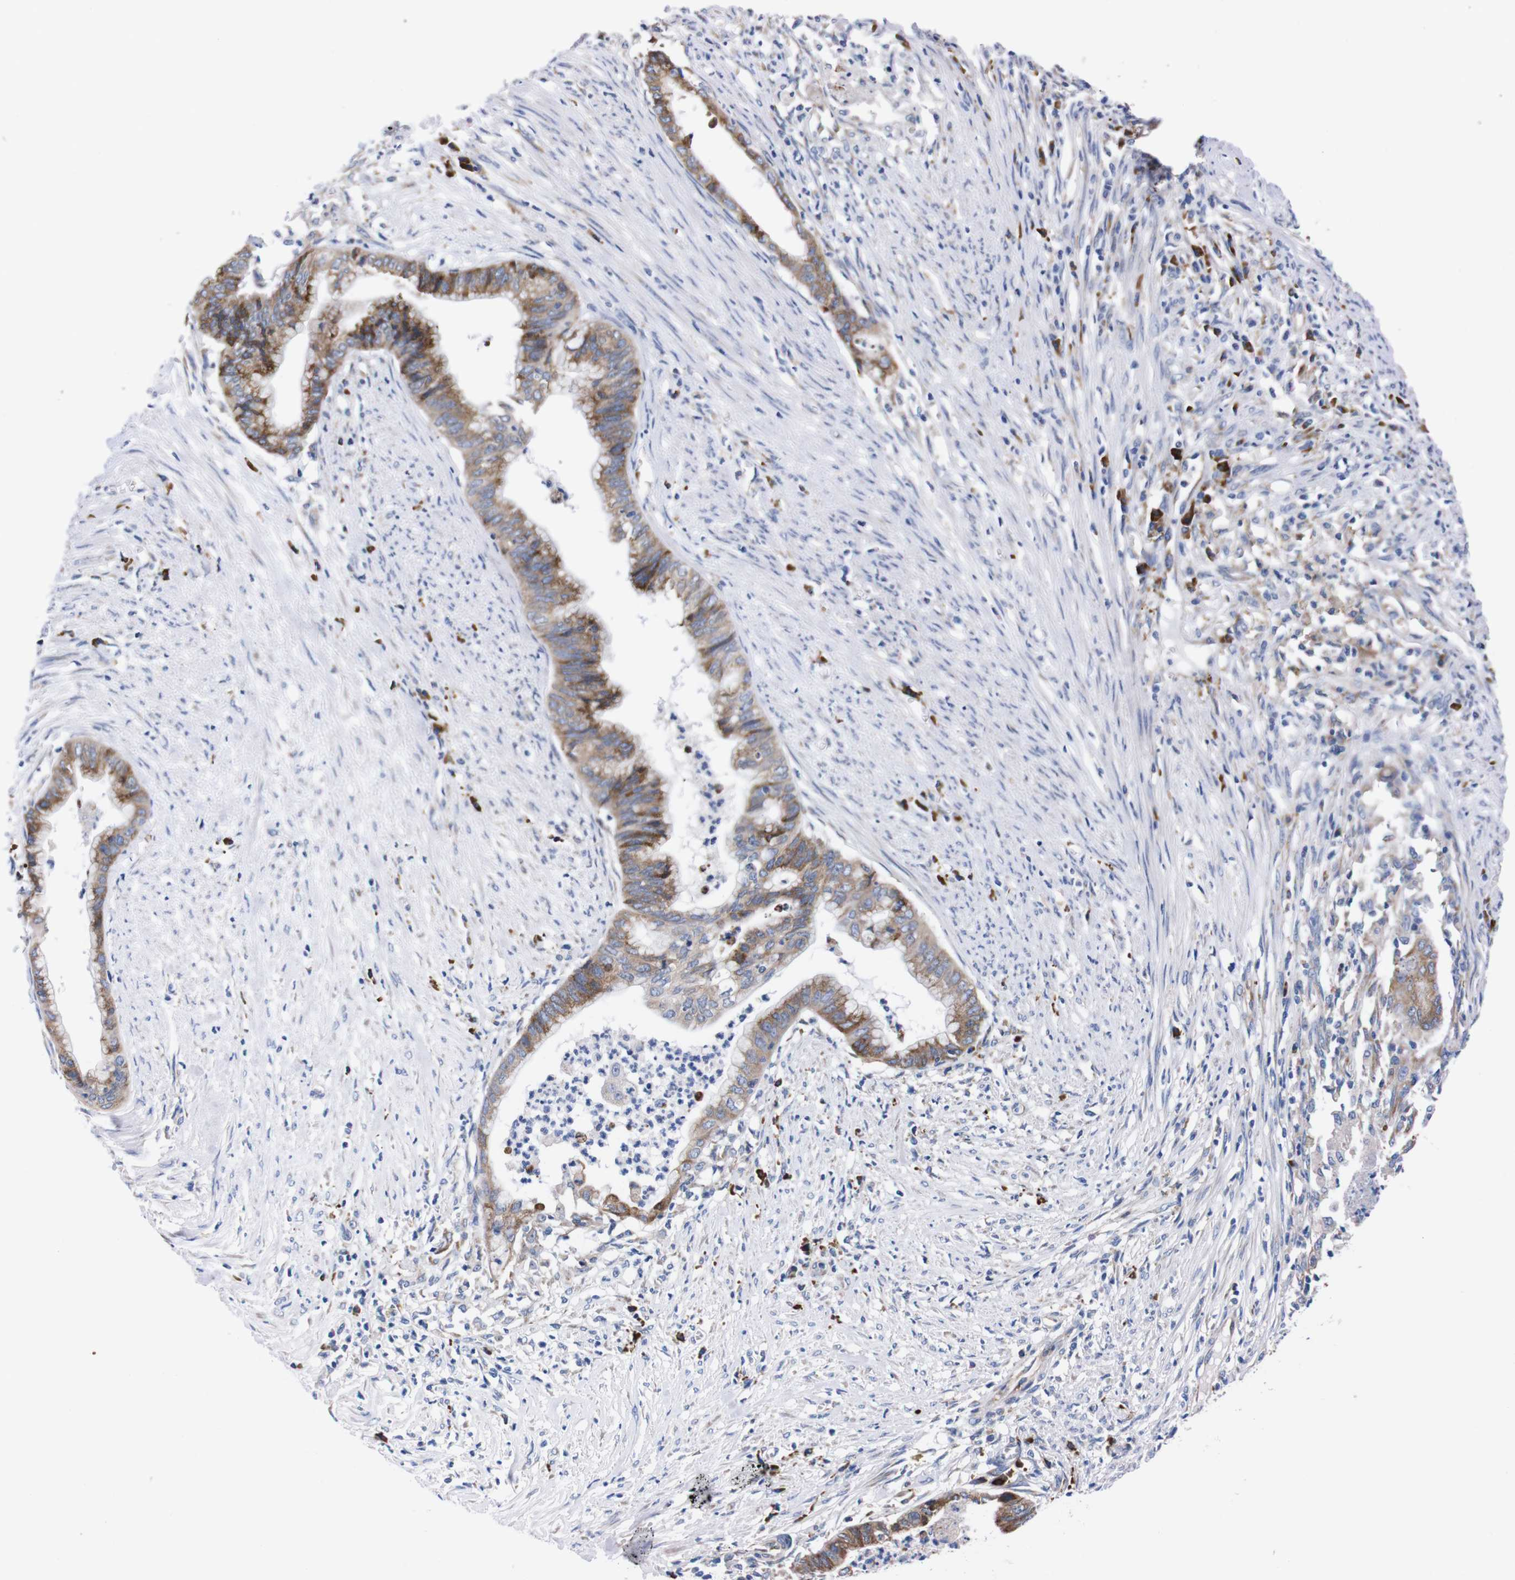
{"staining": {"intensity": "moderate", "quantity": ">75%", "location": "cytoplasmic/membranous"}, "tissue": "endometrial cancer", "cell_type": "Tumor cells", "image_type": "cancer", "snomed": [{"axis": "morphology", "description": "Necrosis, NOS"}, {"axis": "morphology", "description": "Adenocarcinoma, NOS"}, {"axis": "topography", "description": "Endometrium"}], "caption": "Protein expression analysis of human adenocarcinoma (endometrial) reveals moderate cytoplasmic/membranous expression in about >75% of tumor cells.", "gene": "NEBL", "patient": {"sex": "female", "age": 79}}